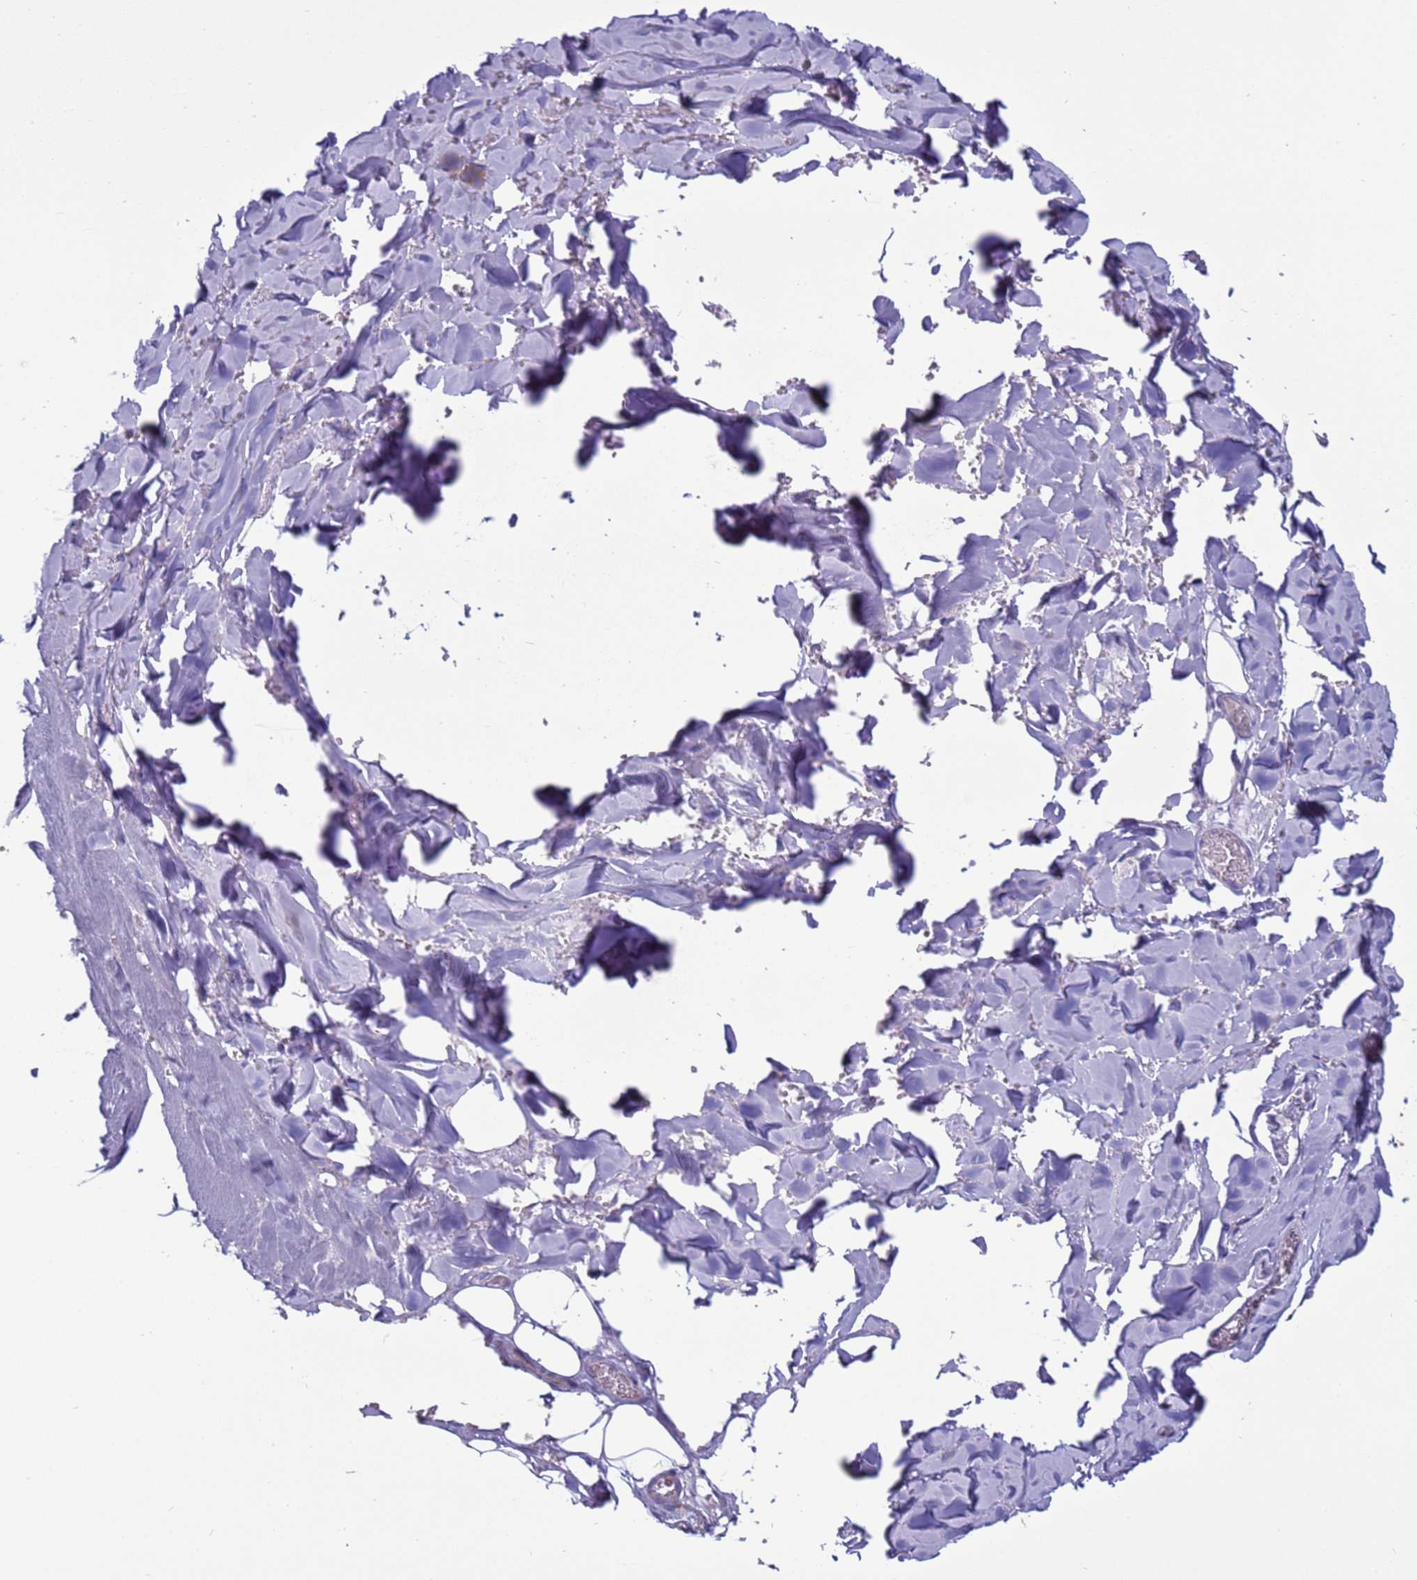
{"staining": {"intensity": "negative", "quantity": "none", "location": "none"}, "tissue": "adipose tissue", "cell_type": "Adipocytes", "image_type": "normal", "snomed": [{"axis": "morphology", "description": "Normal tissue, NOS"}, {"axis": "topography", "description": "Salivary gland"}, {"axis": "topography", "description": "Peripheral nerve tissue"}], "caption": "An immunohistochemistry (IHC) image of normal adipose tissue is shown. There is no staining in adipocytes of adipose tissue. The staining was performed using DAB (3,3'-diaminobenzidine) to visualize the protein expression in brown, while the nuclei were stained in blue with hematoxylin (Magnification: 20x).", "gene": "HPCAL1", "patient": {"sex": "male", "age": 38}}